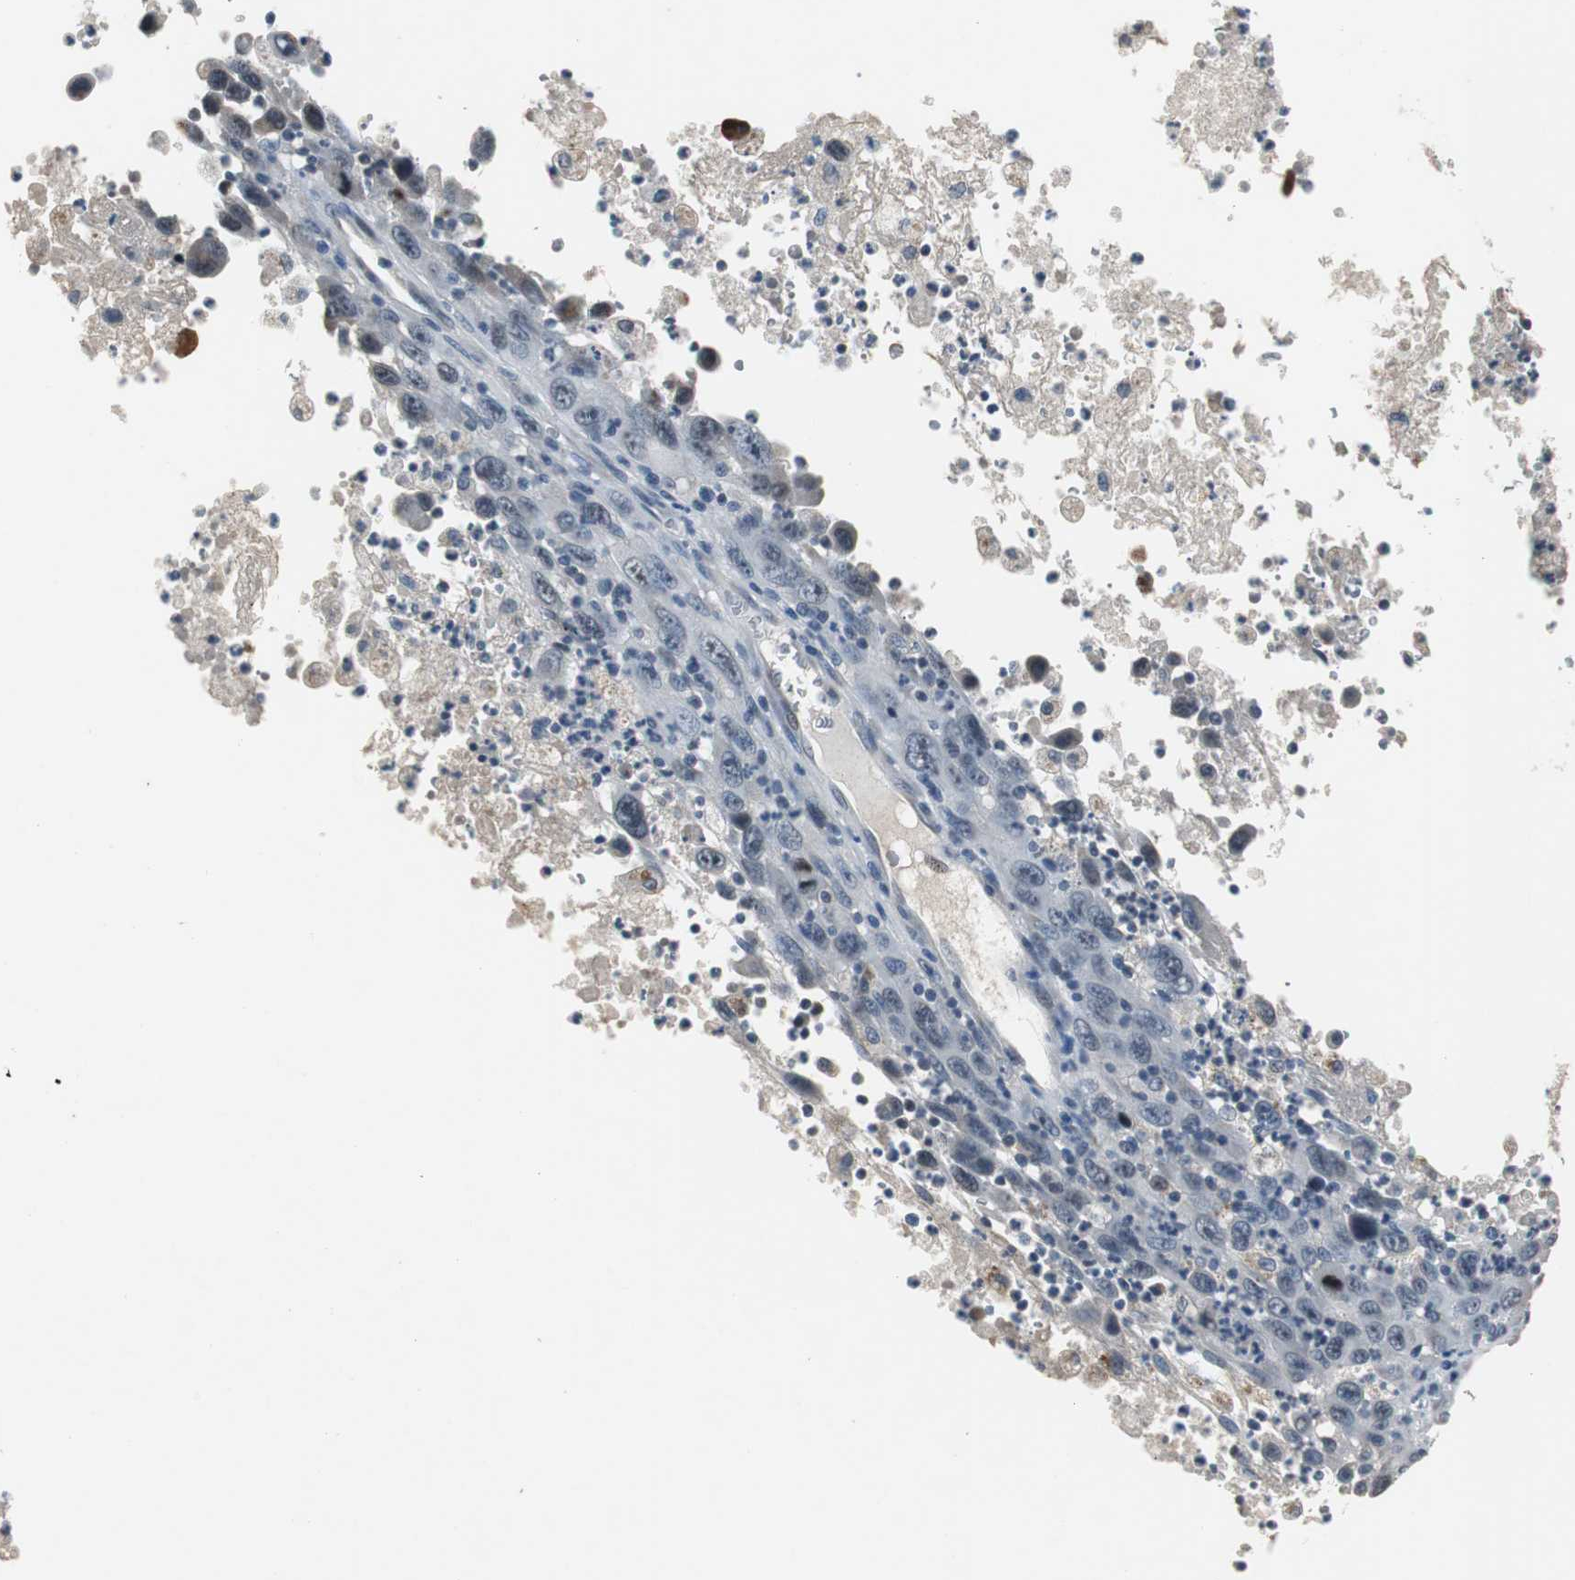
{"staining": {"intensity": "negative", "quantity": "none", "location": "none"}, "tissue": "melanoma", "cell_type": "Tumor cells", "image_type": "cancer", "snomed": [{"axis": "morphology", "description": "Malignant melanoma, Metastatic site"}, {"axis": "topography", "description": "Skin"}], "caption": "Malignant melanoma (metastatic site) stained for a protein using immunohistochemistry reveals no expression tumor cells.", "gene": "PCYT1B", "patient": {"sex": "female", "age": 56}}